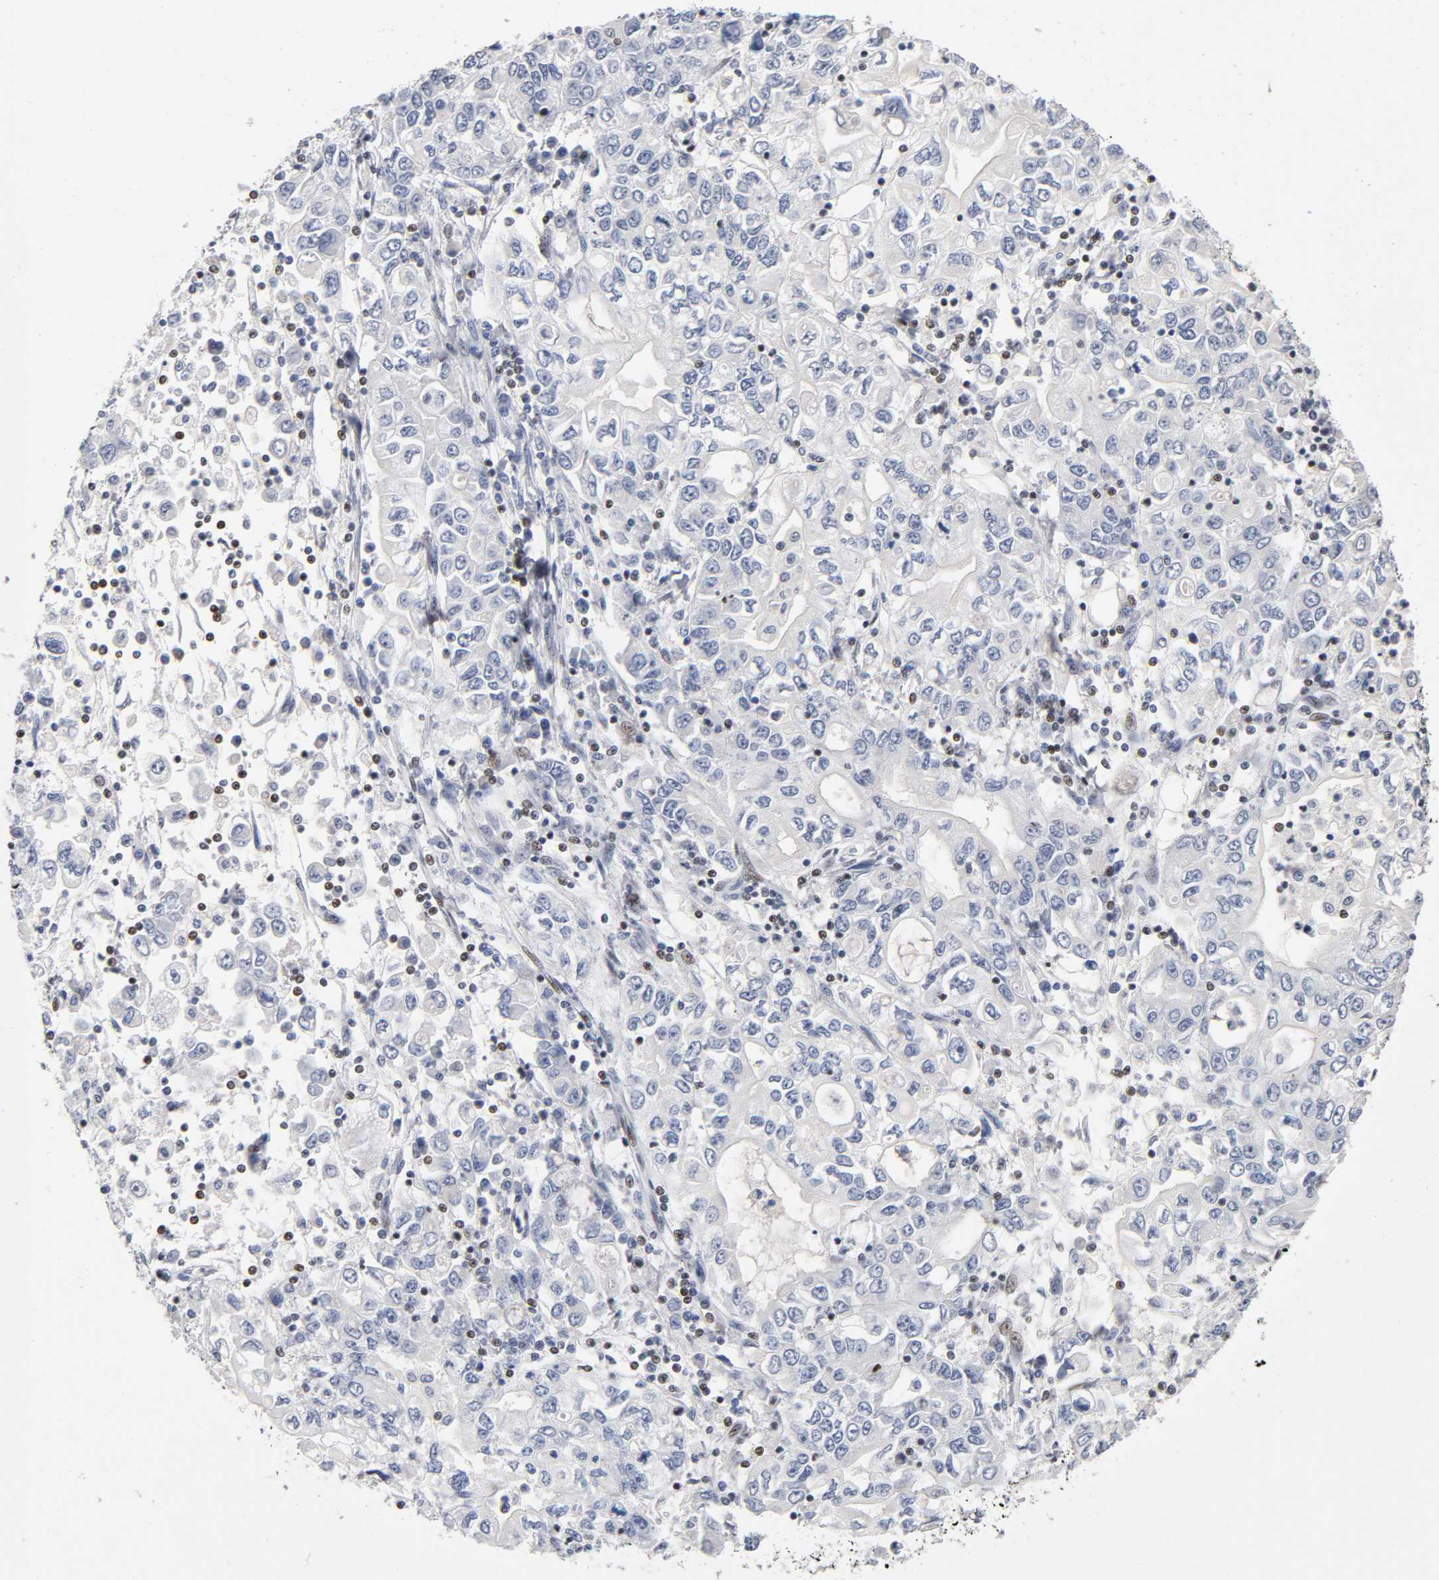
{"staining": {"intensity": "negative", "quantity": "none", "location": "none"}, "tissue": "stomach cancer", "cell_type": "Tumor cells", "image_type": "cancer", "snomed": [{"axis": "morphology", "description": "Adenocarcinoma, NOS"}, {"axis": "topography", "description": "Stomach, lower"}], "caption": "Stomach cancer (adenocarcinoma) stained for a protein using immunohistochemistry (IHC) reveals no positivity tumor cells.", "gene": "SP3", "patient": {"sex": "female", "age": 72}}